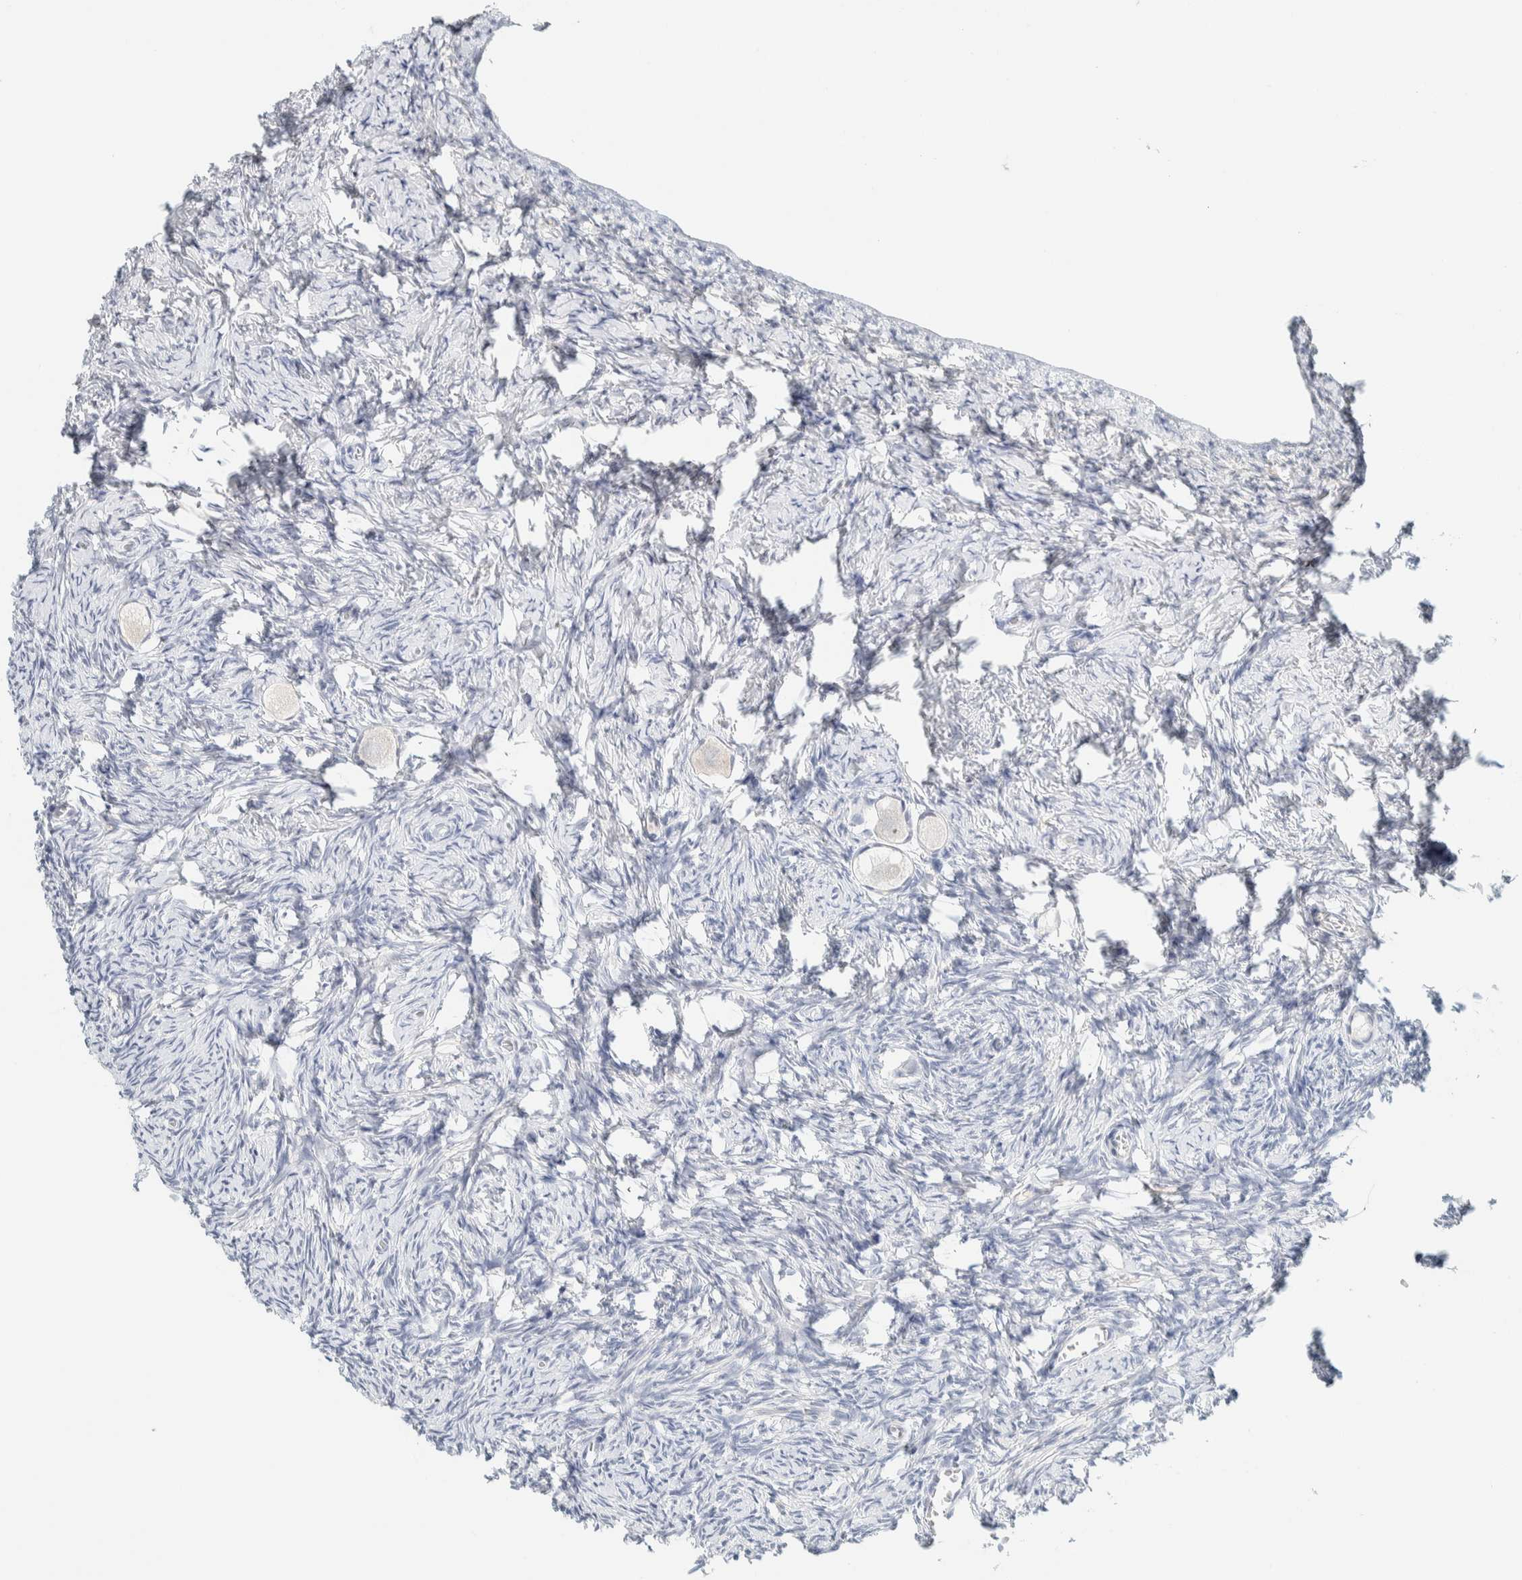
{"staining": {"intensity": "negative", "quantity": "none", "location": "none"}, "tissue": "ovary", "cell_type": "Follicle cells", "image_type": "normal", "snomed": [{"axis": "morphology", "description": "Normal tissue, NOS"}, {"axis": "topography", "description": "Ovary"}], "caption": "High power microscopy histopathology image of an immunohistochemistry (IHC) histopathology image of normal ovary, revealing no significant expression in follicle cells. (Brightfield microscopy of DAB immunohistochemistry at high magnification).", "gene": "NDE1", "patient": {"sex": "female", "age": 27}}